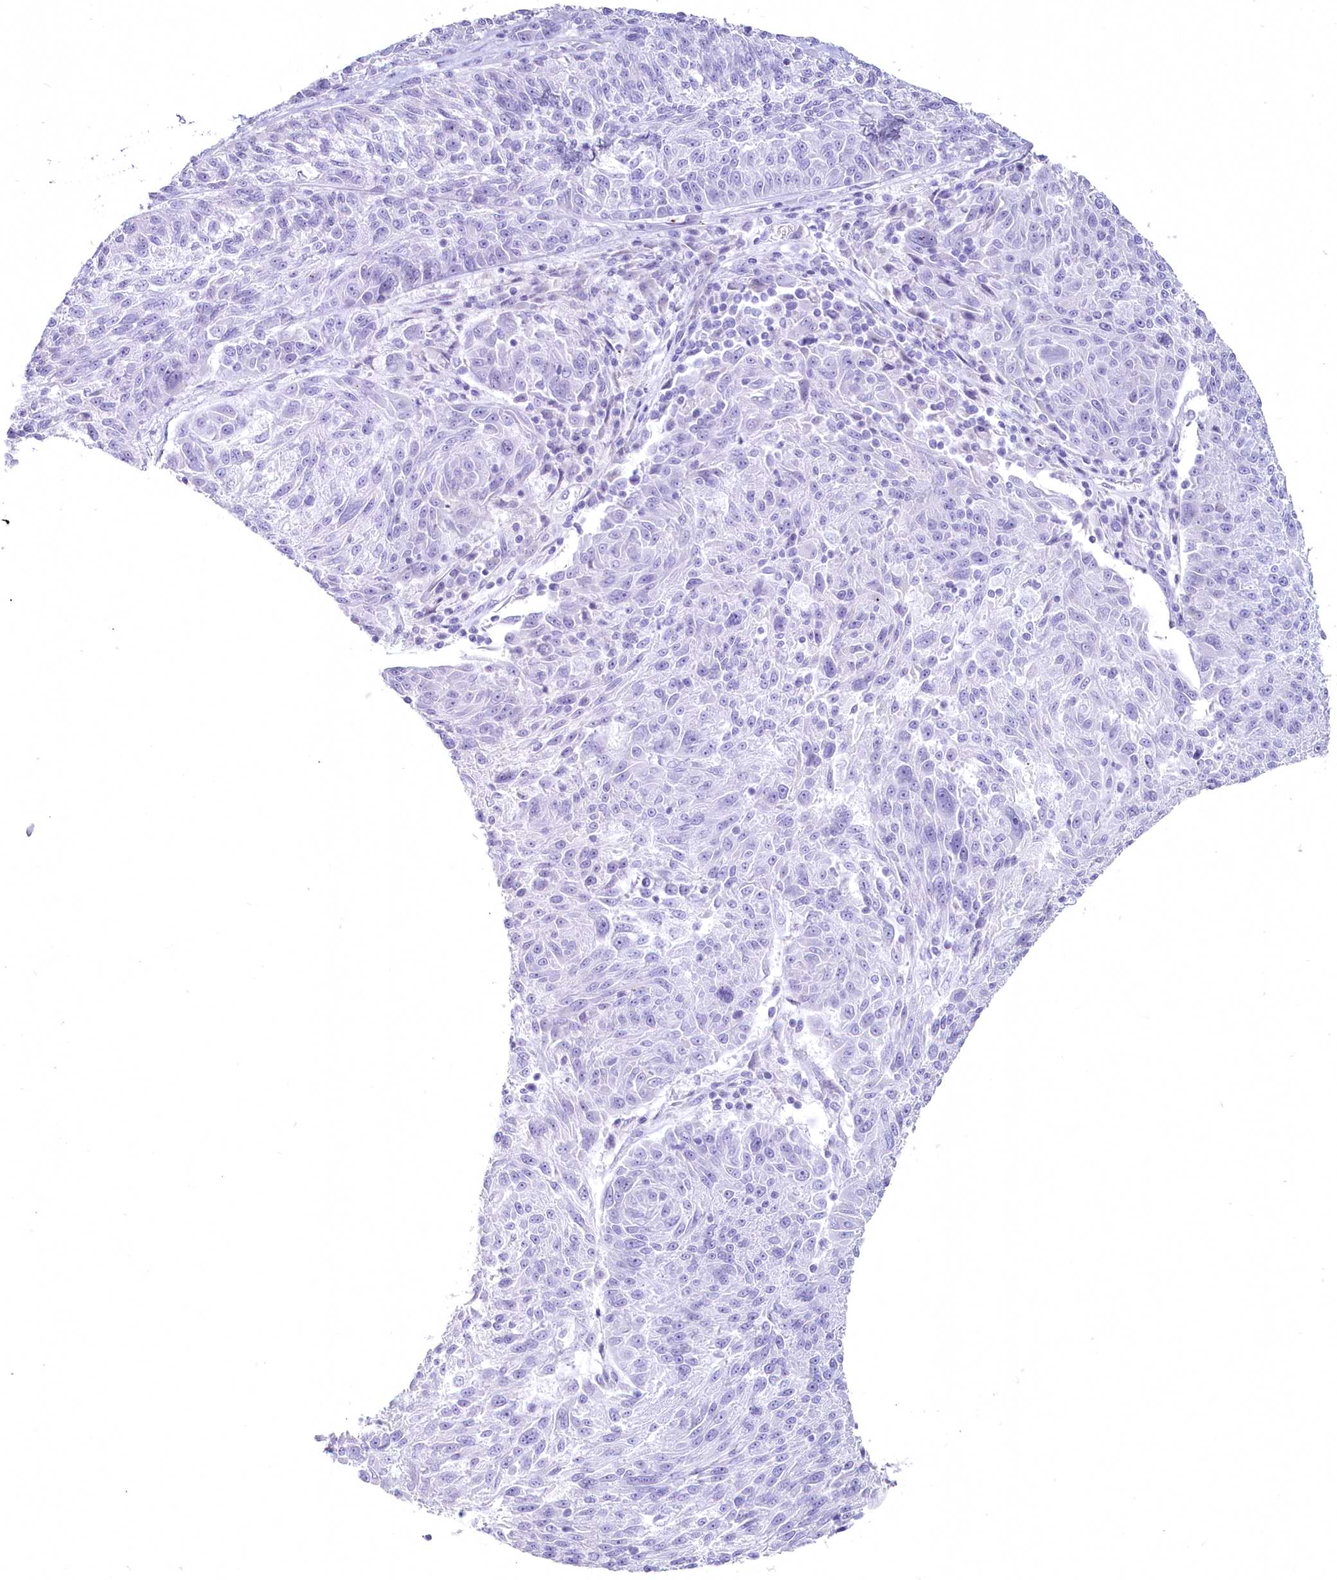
{"staining": {"intensity": "negative", "quantity": "none", "location": "none"}, "tissue": "melanoma", "cell_type": "Tumor cells", "image_type": "cancer", "snomed": [{"axis": "morphology", "description": "Malignant melanoma, NOS"}, {"axis": "topography", "description": "Skin"}], "caption": "Immunohistochemical staining of human malignant melanoma exhibits no significant expression in tumor cells. (Stains: DAB immunohistochemistry with hematoxylin counter stain, Microscopy: brightfield microscopy at high magnification).", "gene": "IFIT5", "patient": {"sex": "male", "age": 53}}